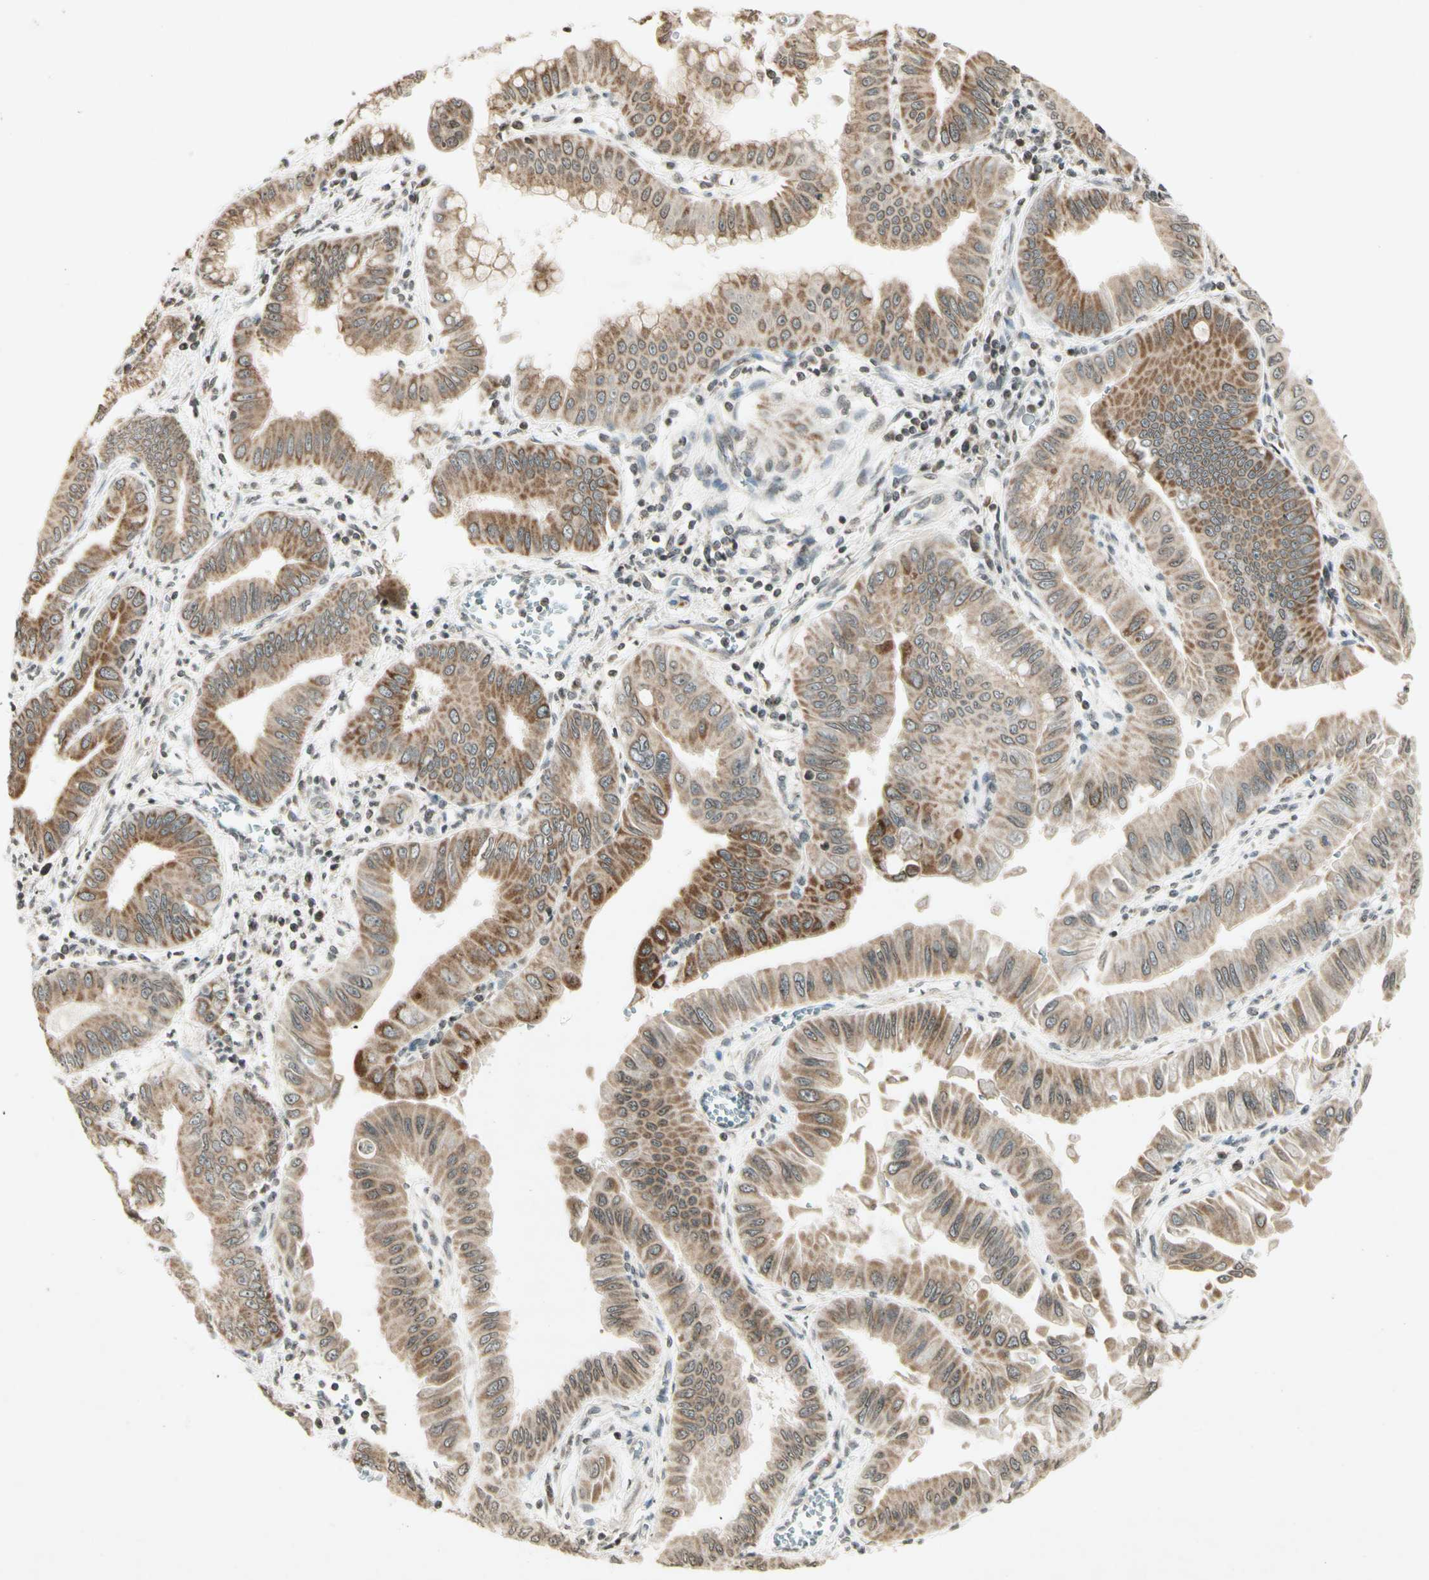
{"staining": {"intensity": "moderate", "quantity": ">75%", "location": "cytoplasmic/membranous"}, "tissue": "pancreatic cancer", "cell_type": "Tumor cells", "image_type": "cancer", "snomed": [{"axis": "morphology", "description": "Normal tissue, NOS"}, {"axis": "topography", "description": "Lymph node"}], "caption": "The histopathology image displays a brown stain indicating the presence of a protein in the cytoplasmic/membranous of tumor cells in pancreatic cancer.", "gene": "CCNI", "patient": {"sex": "male", "age": 50}}